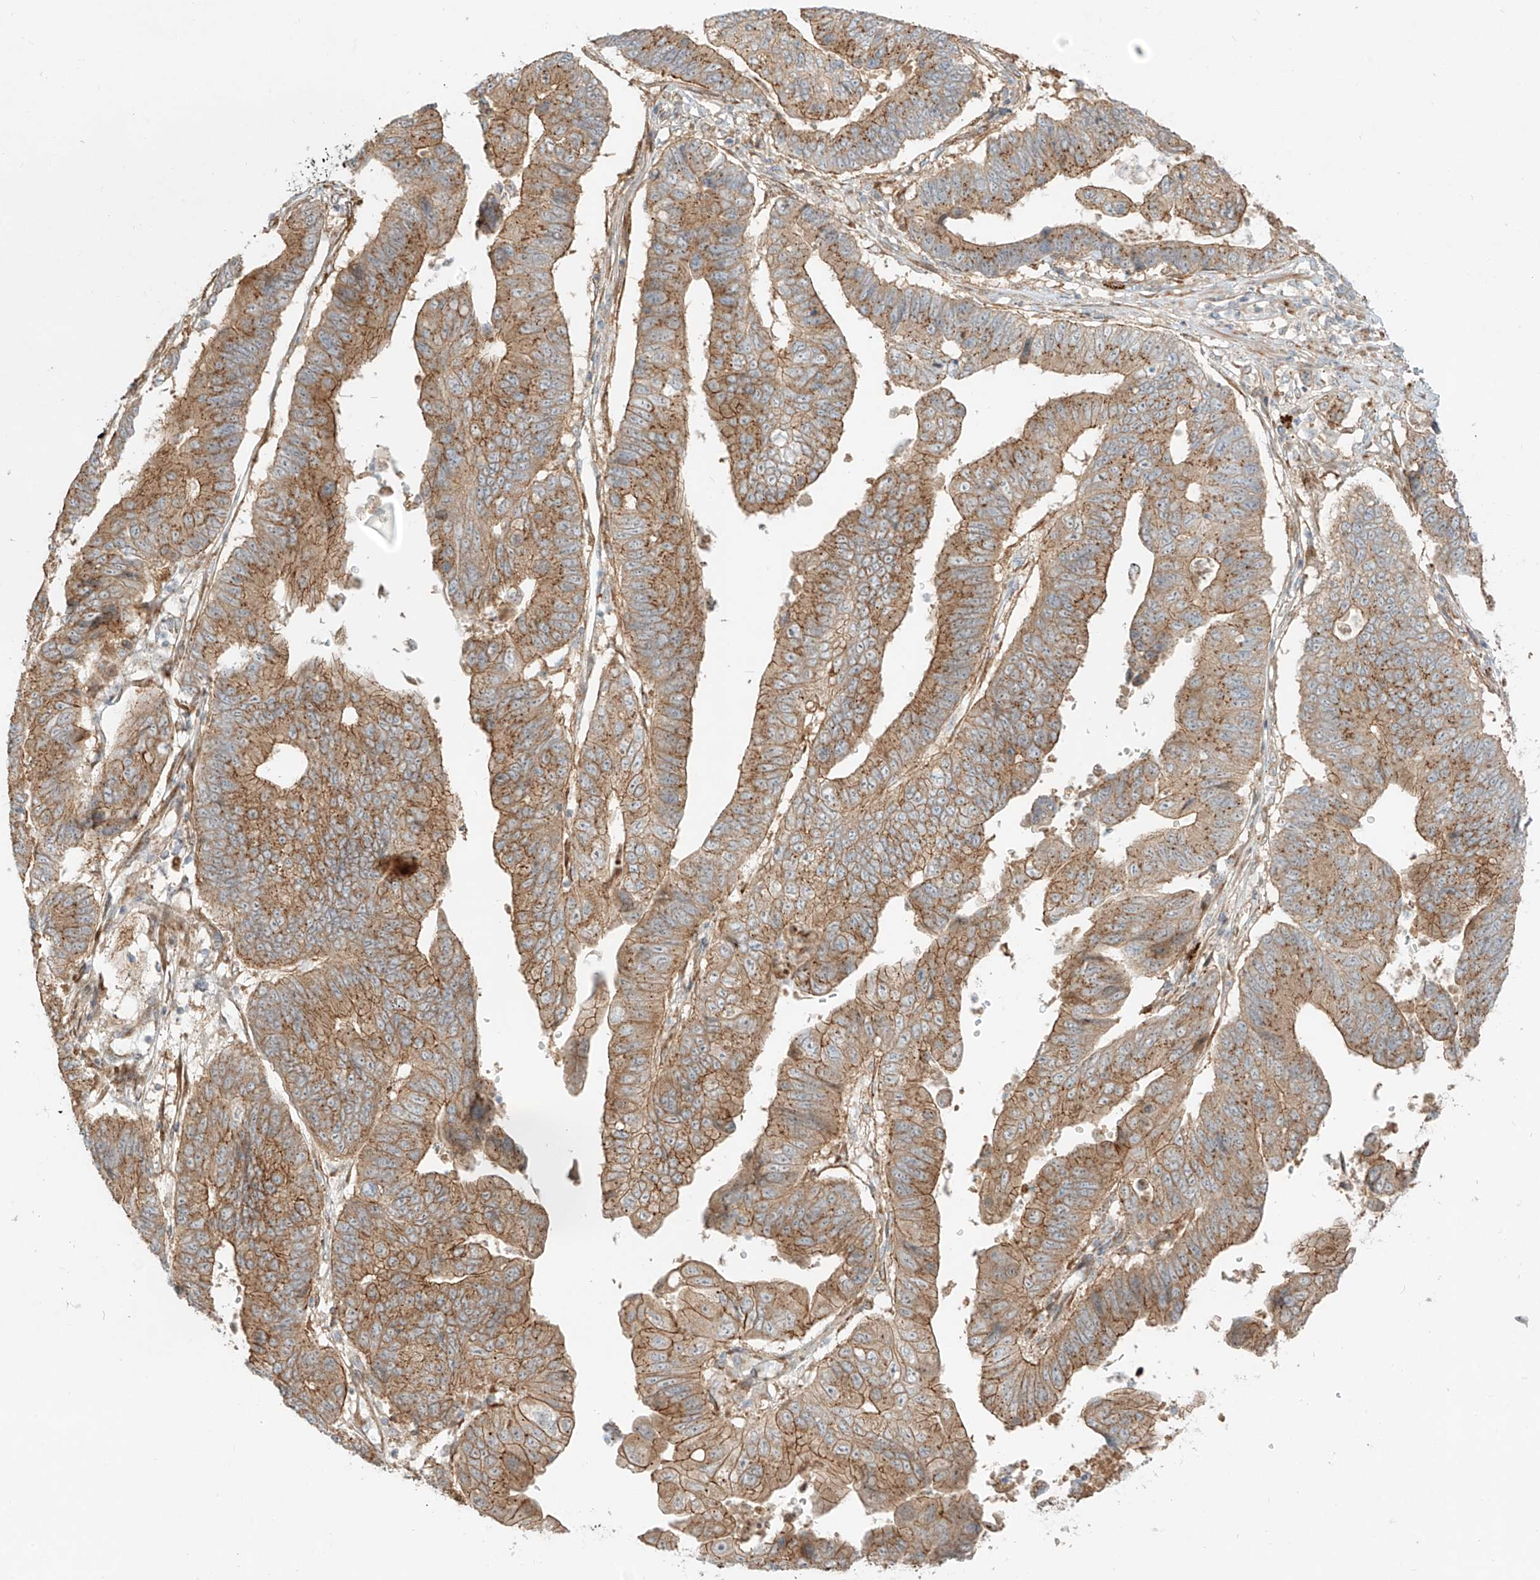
{"staining": {"intensity": "moderate", "quantity": ">75%", "location": "cytoplasmic/membranous"}, "tissue": "stomach cancer", "cell_type": "Tumor cells", "image_type": "cancer", "snomed": [{"axis": "morphology", "description": "Adenocarcinoma, NOS"}, {"axis": "topography", "description": "Stomach"}], "caption": "IHC image of neoplastic tissue: stomach cancer stained using IHC demonstrates medium levels of moderate protein expression localized specifically in the cytoplasmic/membranous of tumor cells, appearing as a cytoplasmic/membranous brown color.", "gene": "ZNF287", "patient": {"sex": "male", "age": 59}}